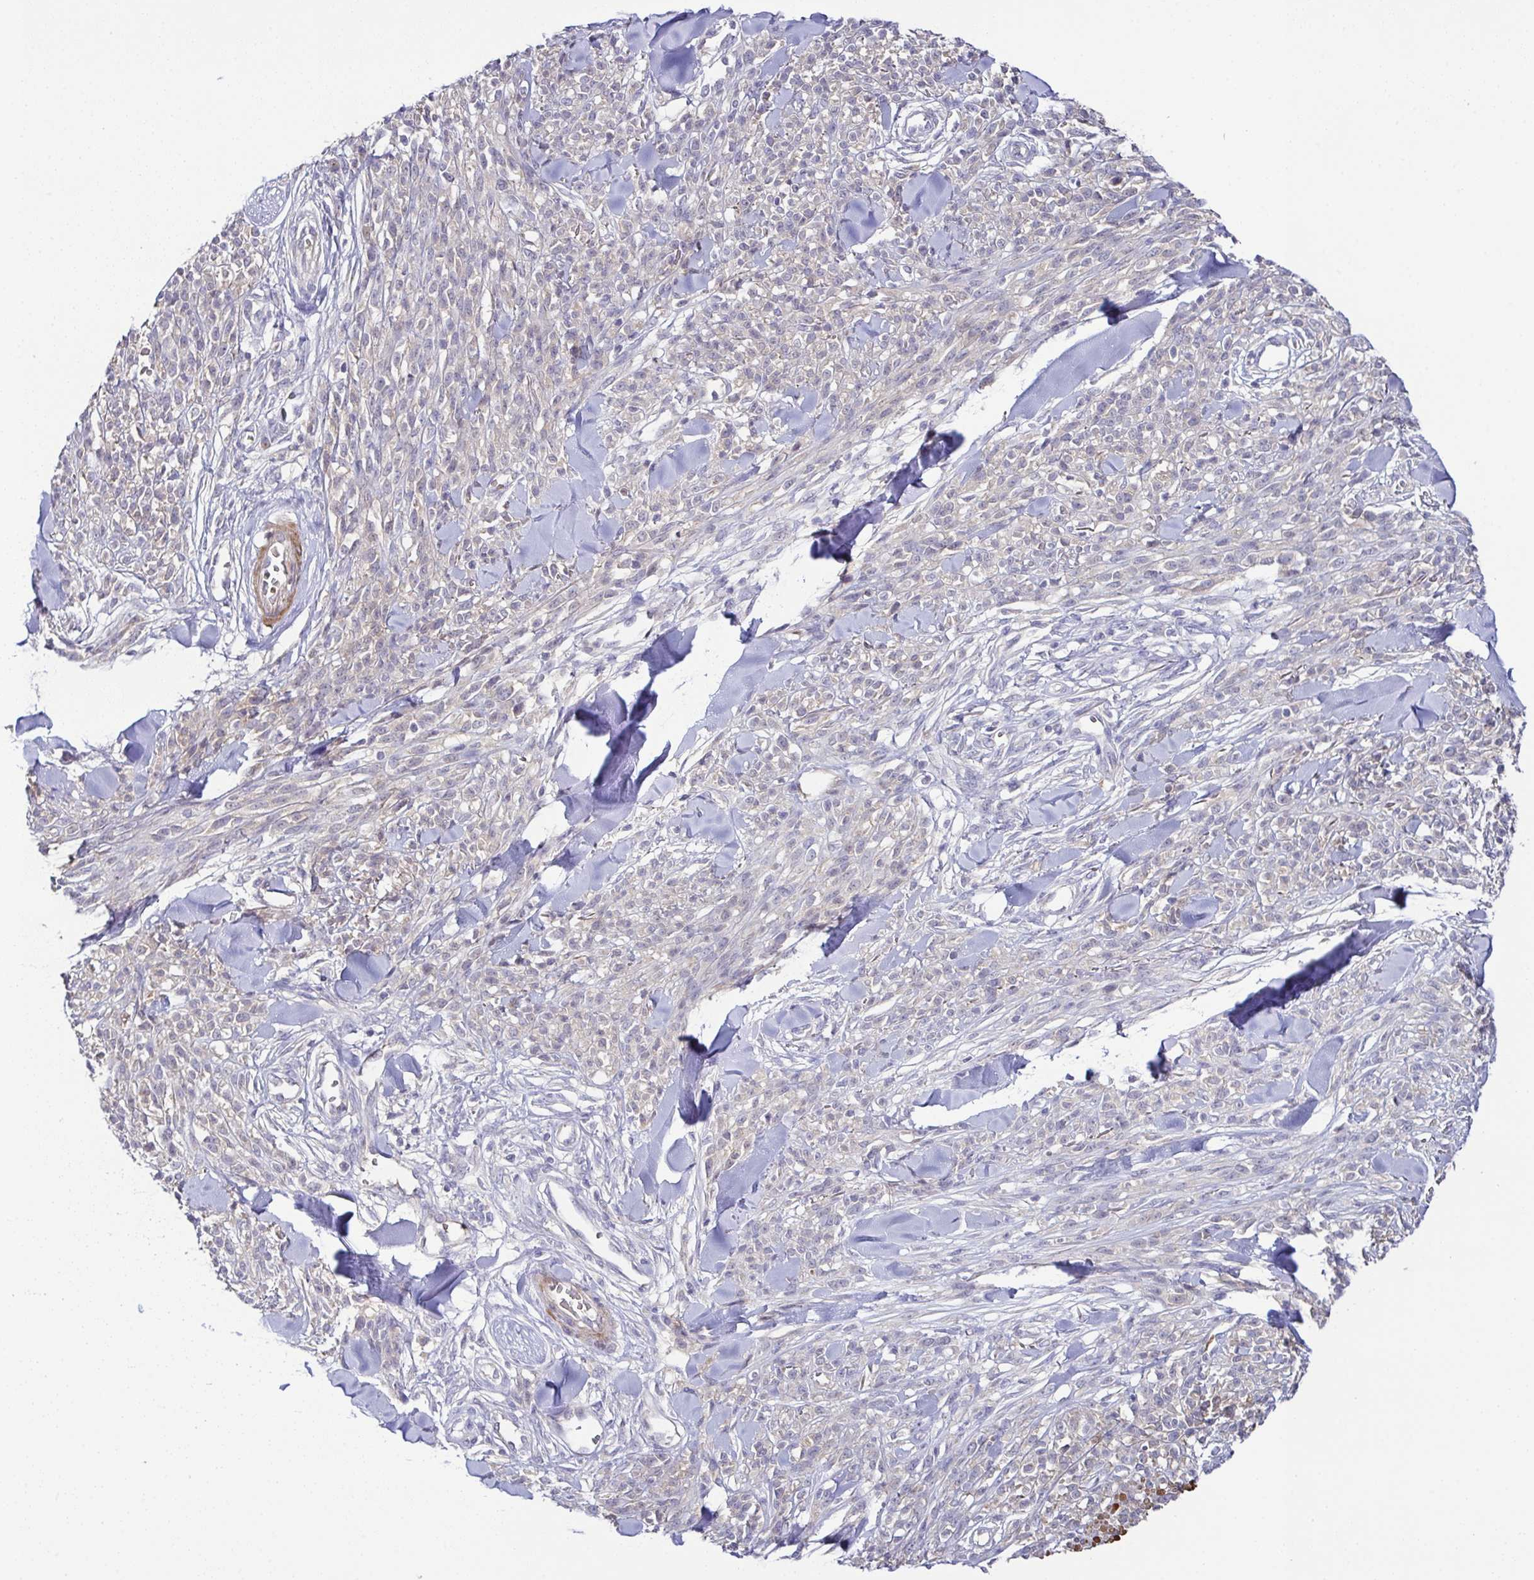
{"staining": {"intensity": "negative", "quantity": "none", "location": "none"}, "tissue": "melanoma", "cell_type": "Tumor cells", "image_type": "cancer", "snomed": [{"axis": "morphology", "description": "Malignant melanoma, NOS"}, {"axis": "topography", "description": "Skin"}, {"axis": "topography", "description": "Skin of trunk"}], "caption": "This is an immunohistochemistry (IHC) micrograph of human malignant melanoma. There is no expression in tumor cells.", "gene": "CFAP97D1", "patient": {"sex": "male", "age": 74}}